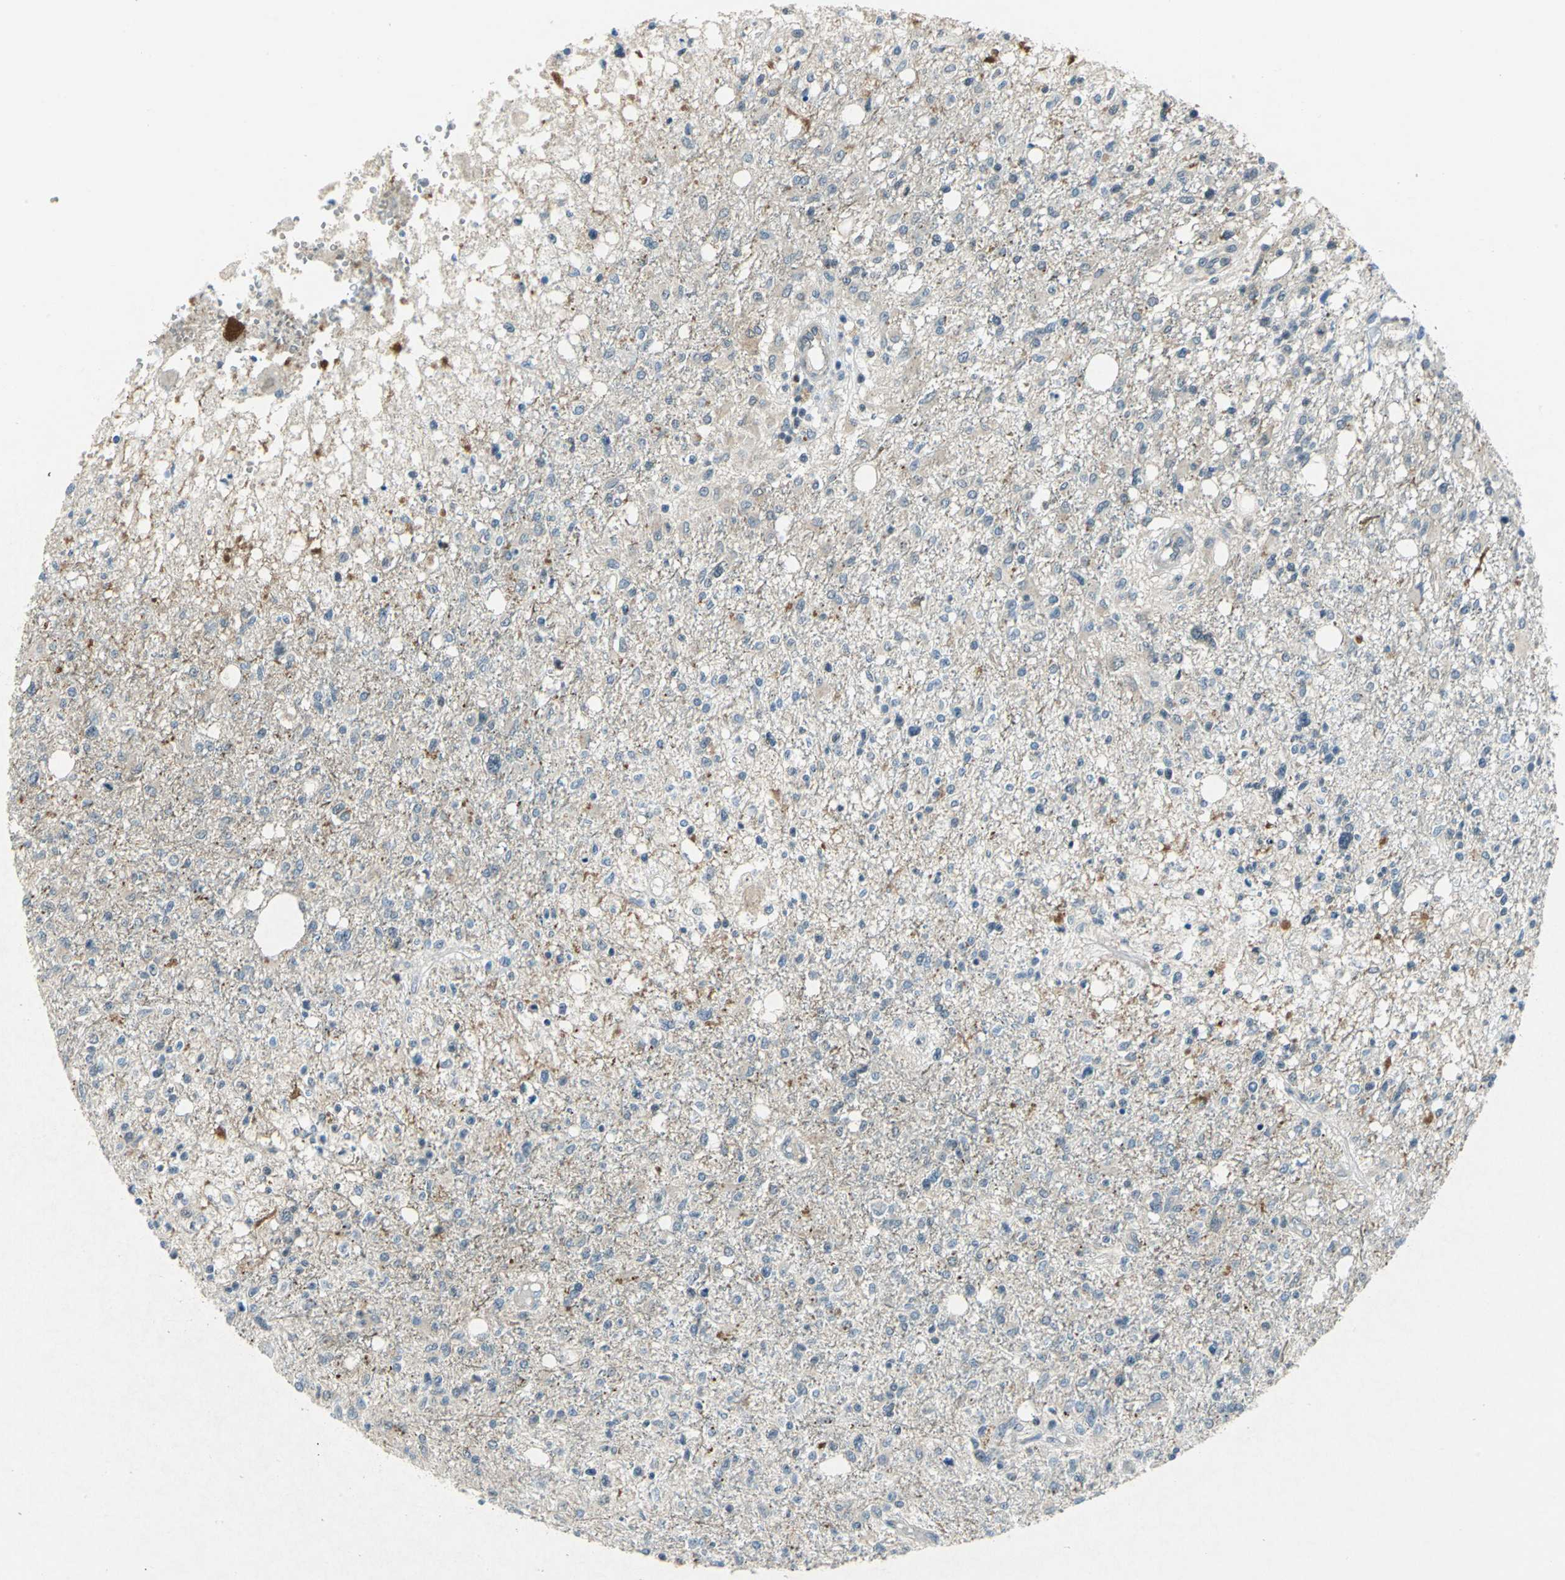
{"staining": {"intensity": "weak", "quantity": "25%-75%", "location": "cytoplasmic/membranous"}, "tissue": "glioma", "cell_type": "Tumor cells", "image_type": "cancer", "snomed": [{"axis": "morphology", "description": "Glioma, malignant, High grade"}, {"axis": "topography", "description": "Cerebral cortex"}], "caption": "Protein analysis of malignant glioma (high-grade) tissue displays weak cytoplasmic/membranous staining in approximately 25%-75% of tumor cells. The staining is performed using DAB (3,3'-diaminobenzidine) brown chromogen to label protein expression. The nuclei are counter-stained blue using hematoxylin.", "gene": "PIN1", "patient": {"sex": "male", "age": 76}}